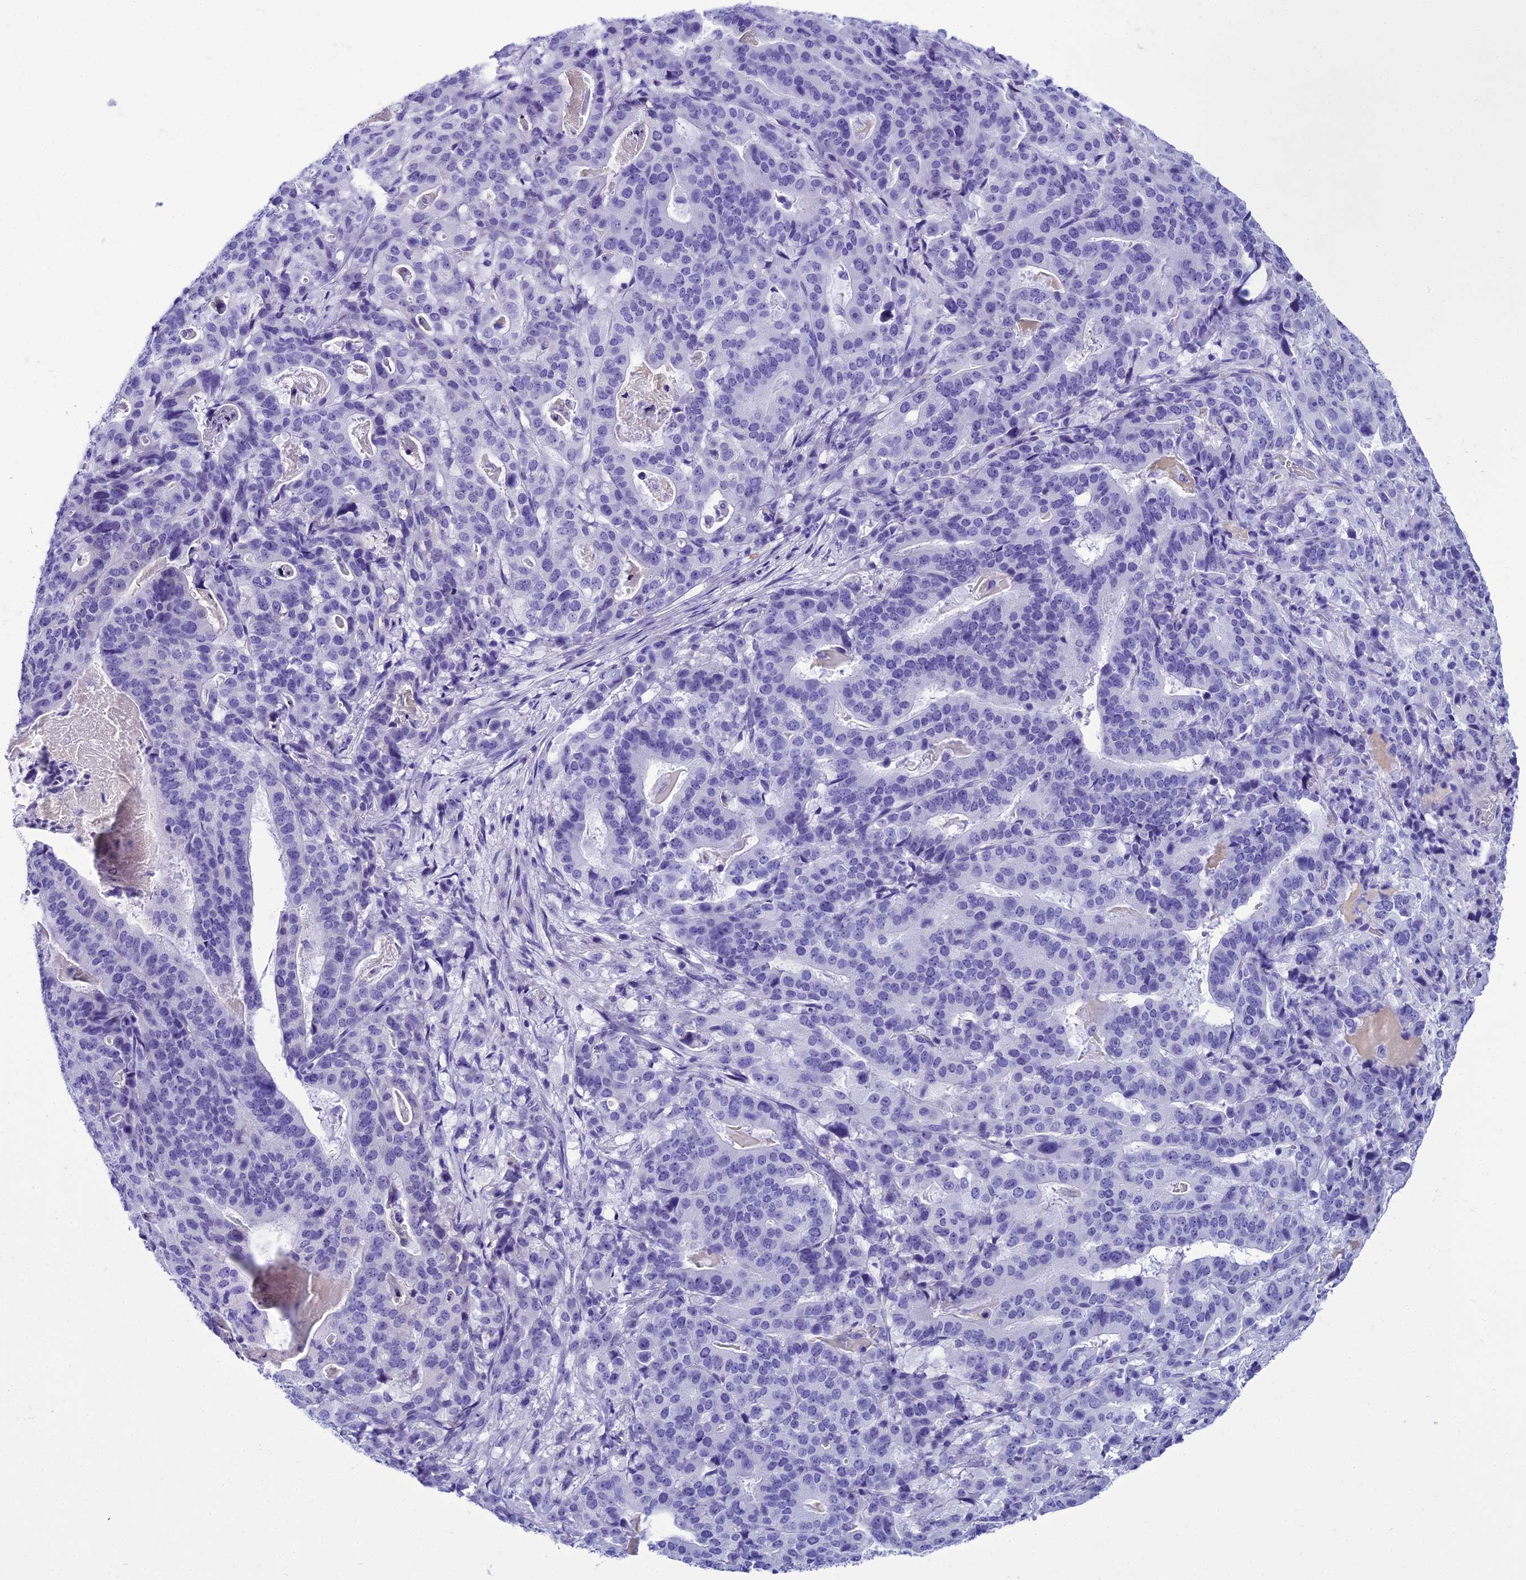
{"staining": {"intensity": "negative", "quantity": "none", "location": "none"}, "tissue": "stomach cancer", "cell_type": "Tumor cells", "image_type": "cancer", "snomed": [{"axis": "morphology", "description": "Adenocarcinoma, NOS"}, {"axis": "topography", "description": "Stomach"}], "caption": "The histopathology image reveals no significant staining in tumor cells of stomach cancer. Nuclei are stained in blue.", "gene": "KCTD14", "patient": {"sex": "male", "age": 48}}